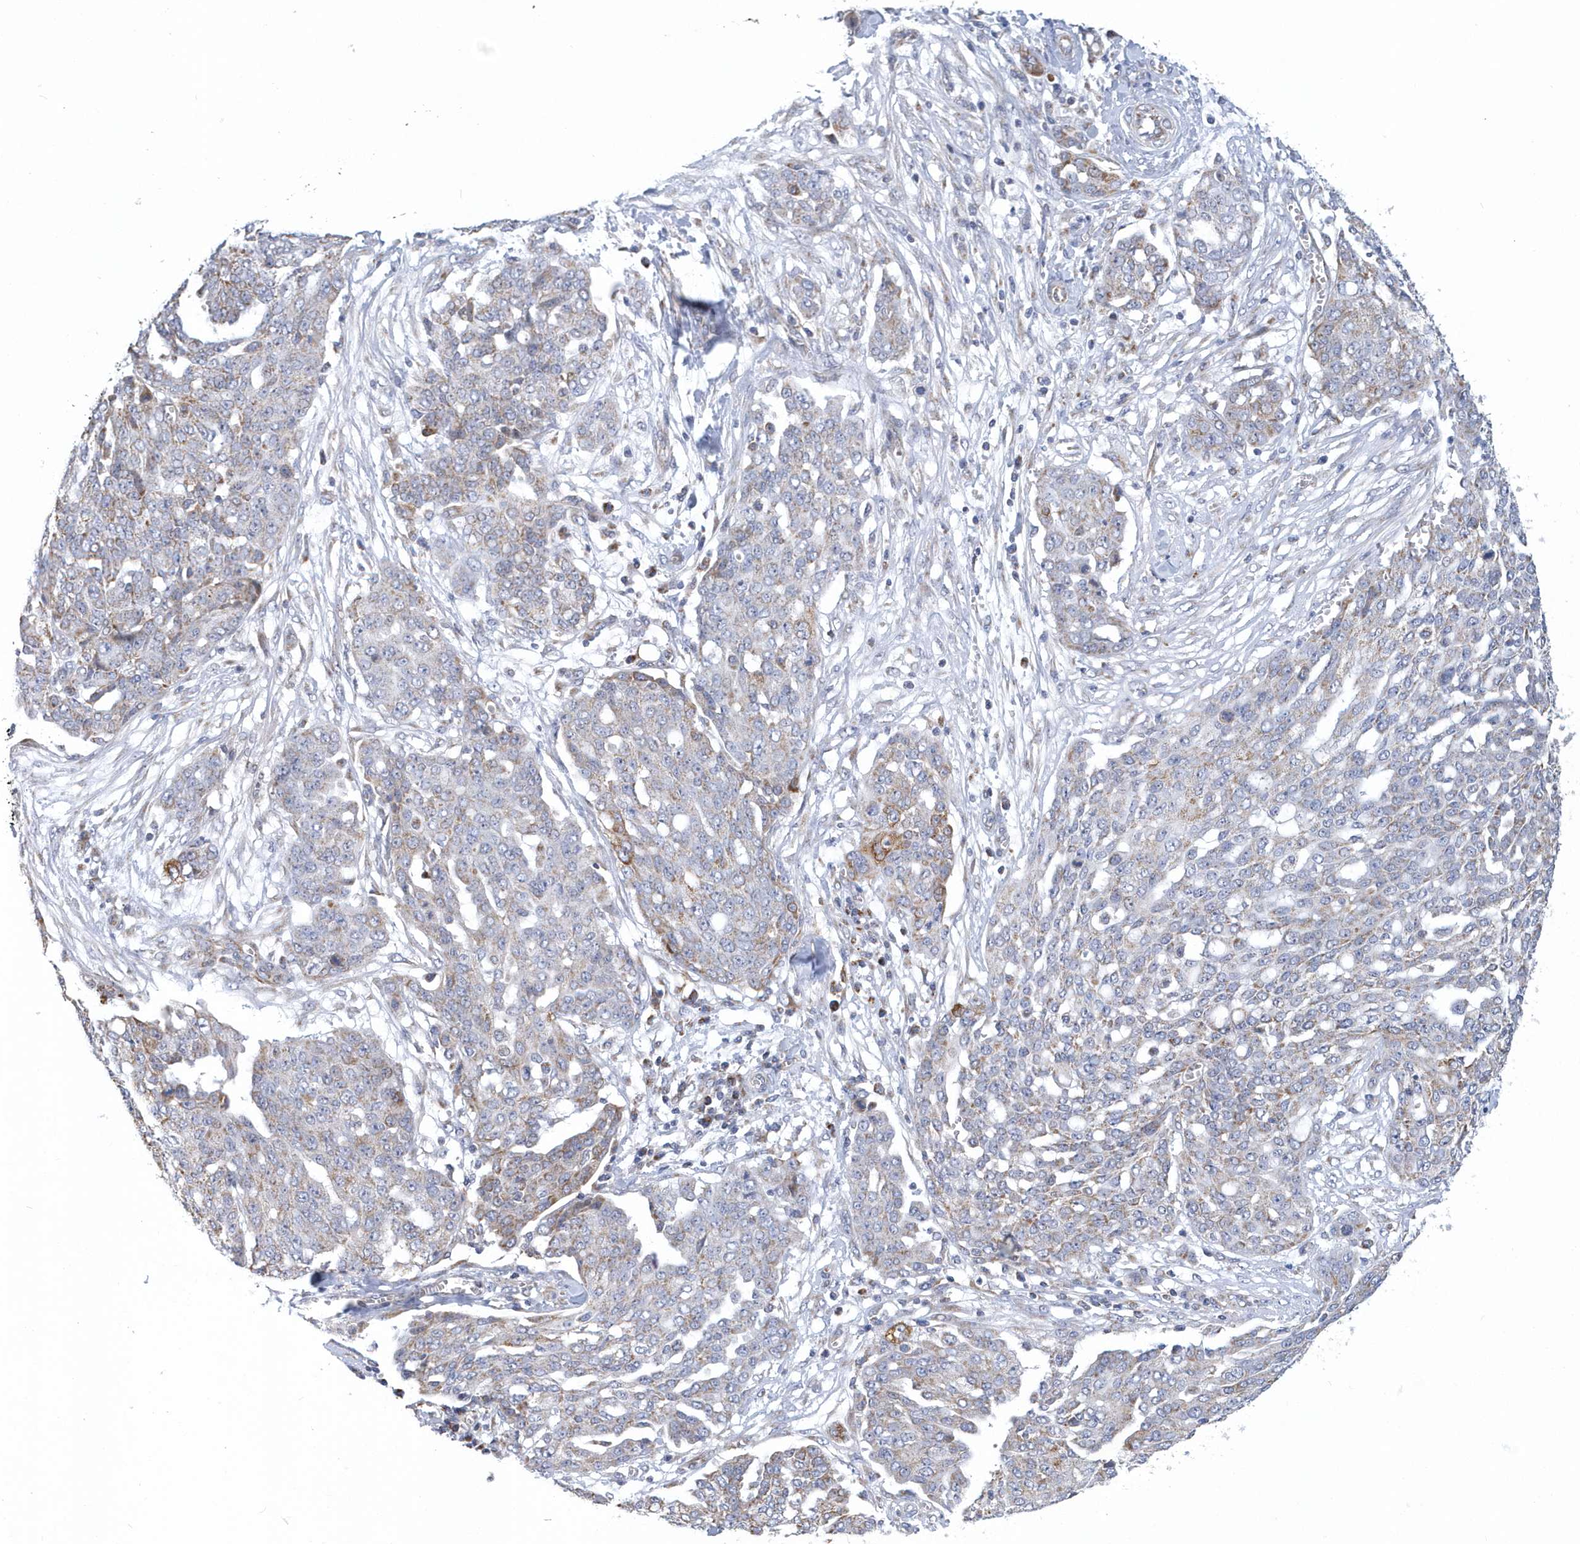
{"staining": {"intensity": "moderate", "quantity": "<25%", "location": "cytoplasmic/membranous"}, "tissue": "ovarian cancer", "cell_type": "Tumor cells", "image_type": "cancer", "snomed": [{"axis": "morphology", "description": "Cystadenocarcinoma, serous, NOS"}, {"axis": "topography", "description": "Soft tissue"}, {"axis": "topography", "description": "Ovary"}], "caption": "Immunohistochemistry (IHC) photomicrograph of human ovarian cancer (serous cystadenocarcinoma) stained for a protein (brown), which reveals low levels of moderate cytoplasmic/membranous positivity in approximately <25% of tumor cells.", "gene": "VWA5B2", "patient": {"sex": "female", "age": 57}}